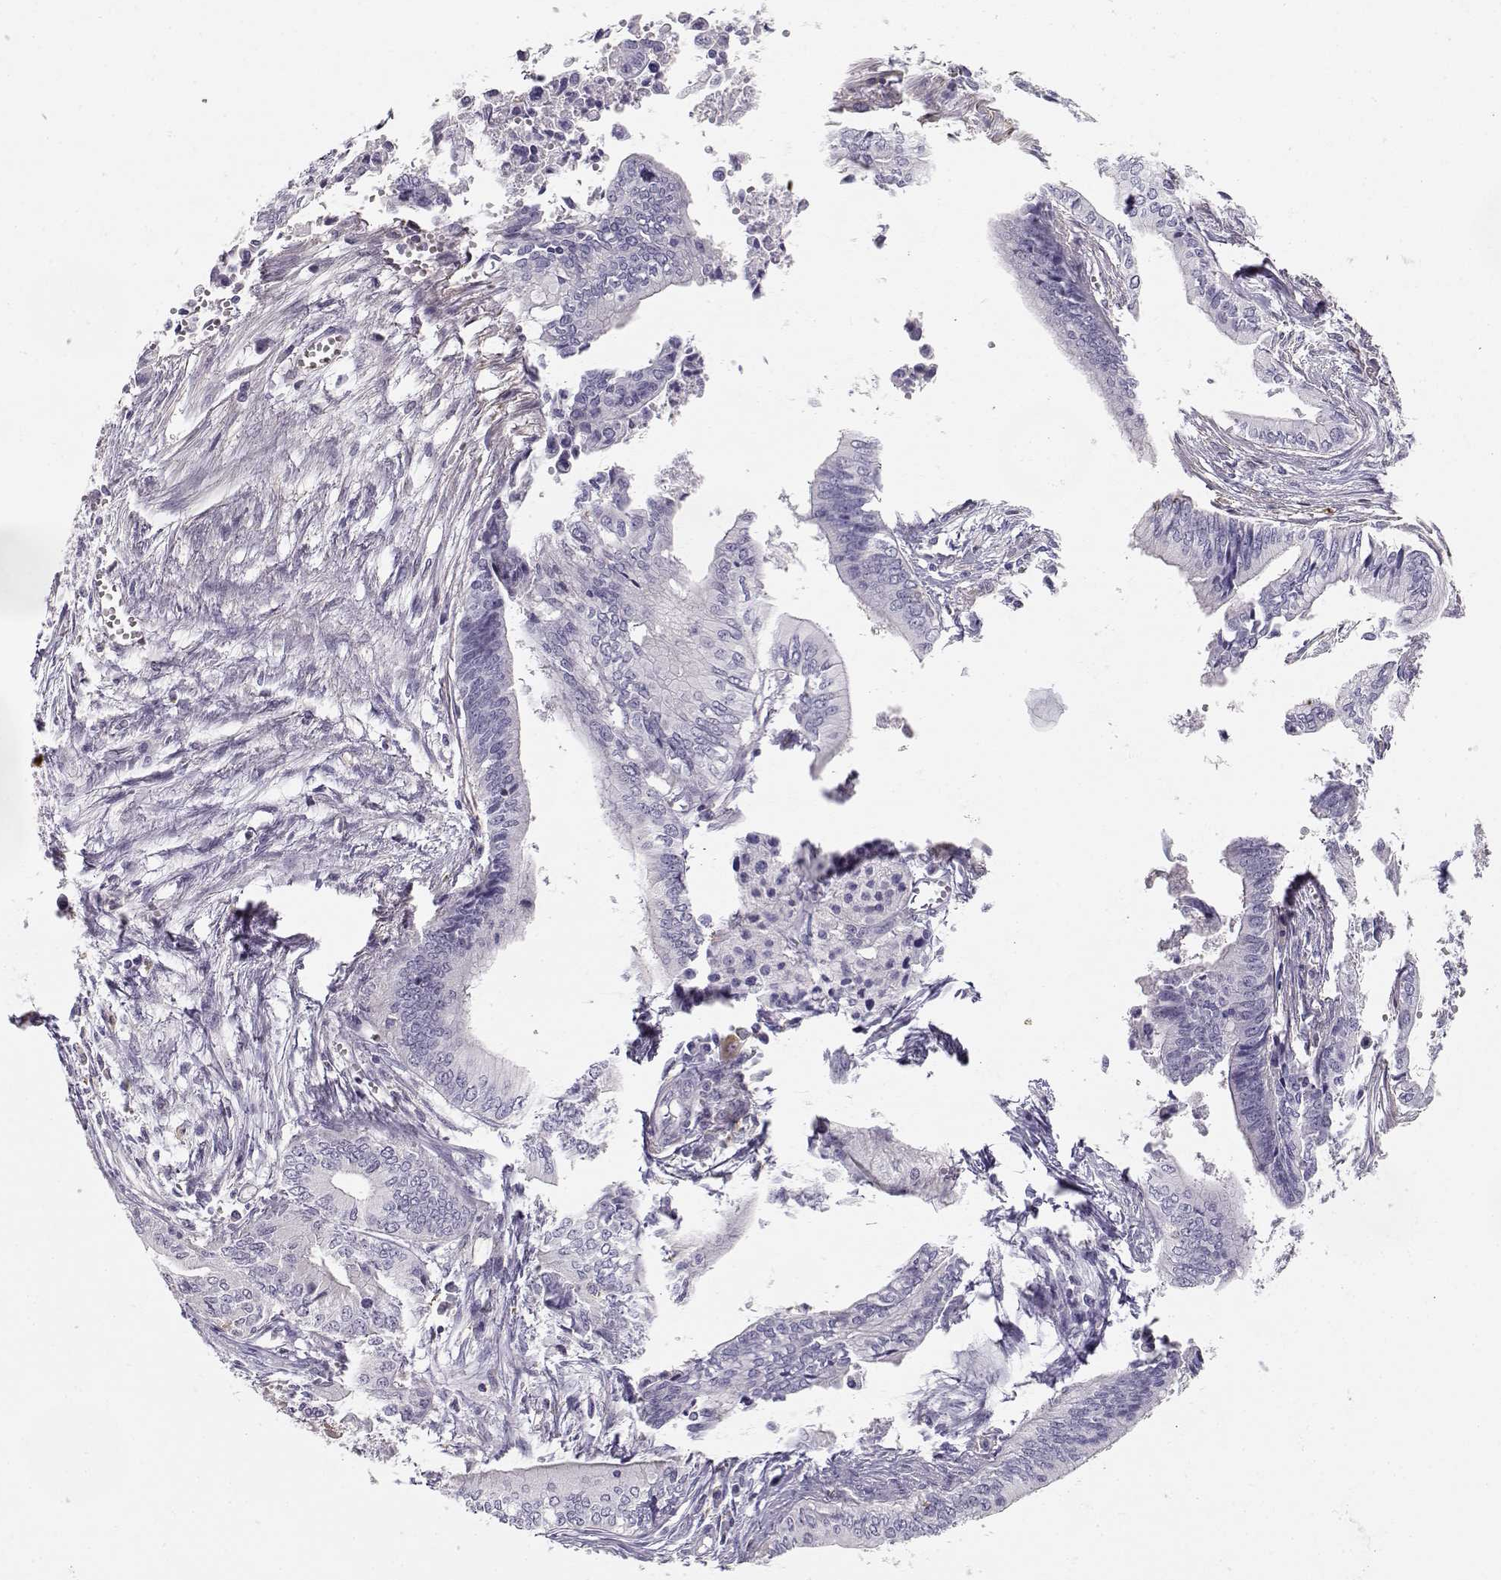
{"staining": {"intensity": "negative", "quantity": "none", "location": "none"}, "tissue": "pancreatic cancer", "cell_type": "Tumor cells", "image_type": "cancer", "snomed": [{"axis": "morphology", "description": "Adenocarcinoma, NOS"}, {"axis": "topography", "description": "Pancreas"}], "caption": "Immunohistochemical staining of human pancreatic cancer demonstrates no significant positivity in tumor cells.", "gene": "DAPL1", "patient": {"sex": "female", "age": 61}}